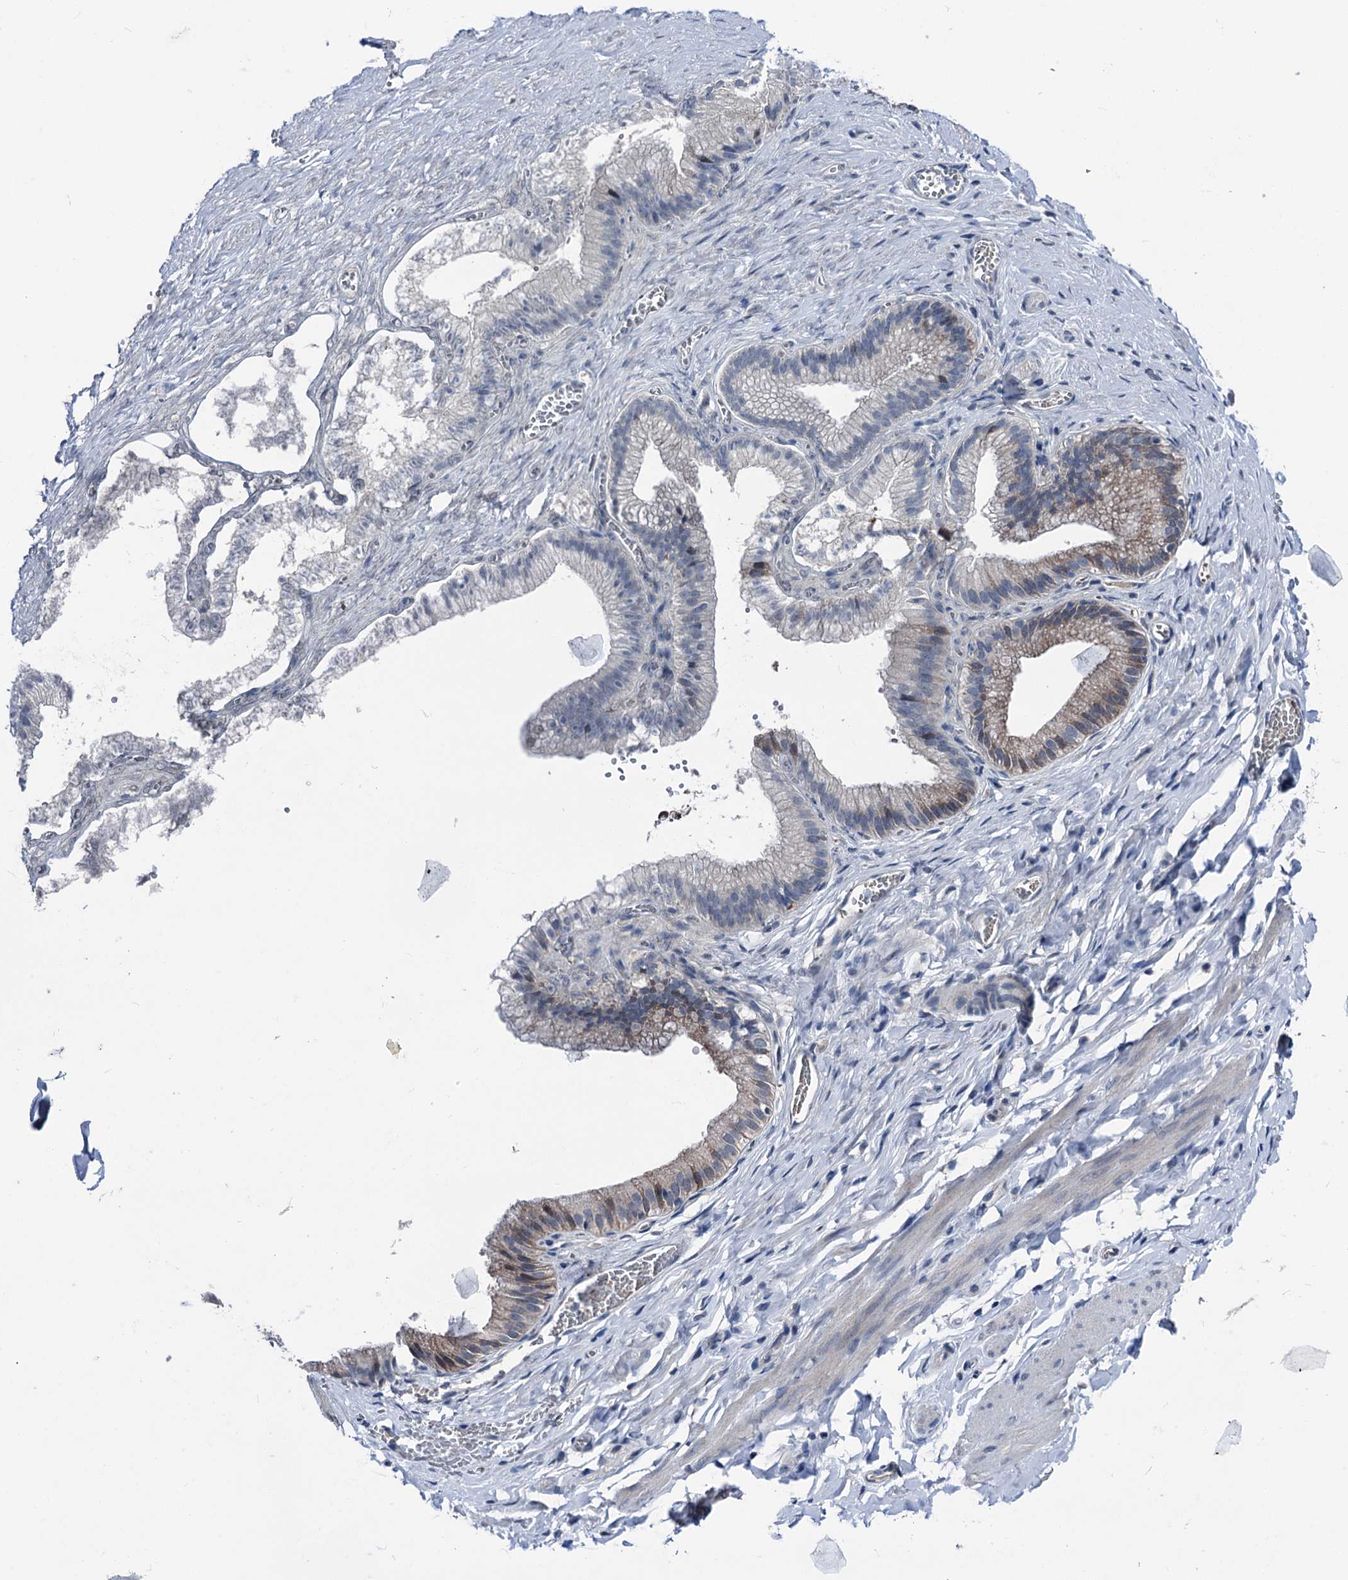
{"staining": {"intensity": "negative", "quantity": "none", "location": "none"}, "tissue": "adipose tissue", "cell_type": "Adipocytes", "image_type": "normal", "snomed": [{"axis": "morphology", "description": "Normal tissue, NOS"}, {"axis": "topography", "description": "Gallbladder"}, {"axis": "topography", "description": "Peripheral nerve tissue"}], "caption": "The IHC micrograph has no significant staining in adipocytes of adipose tissue. Brightfield microscopy of immunohistochemistry stained with DAB (brown) and hematoxylin (blue), captured at high magnification.", "gene": "GLO1", "patient": {"sex": "male", "age": 38}}